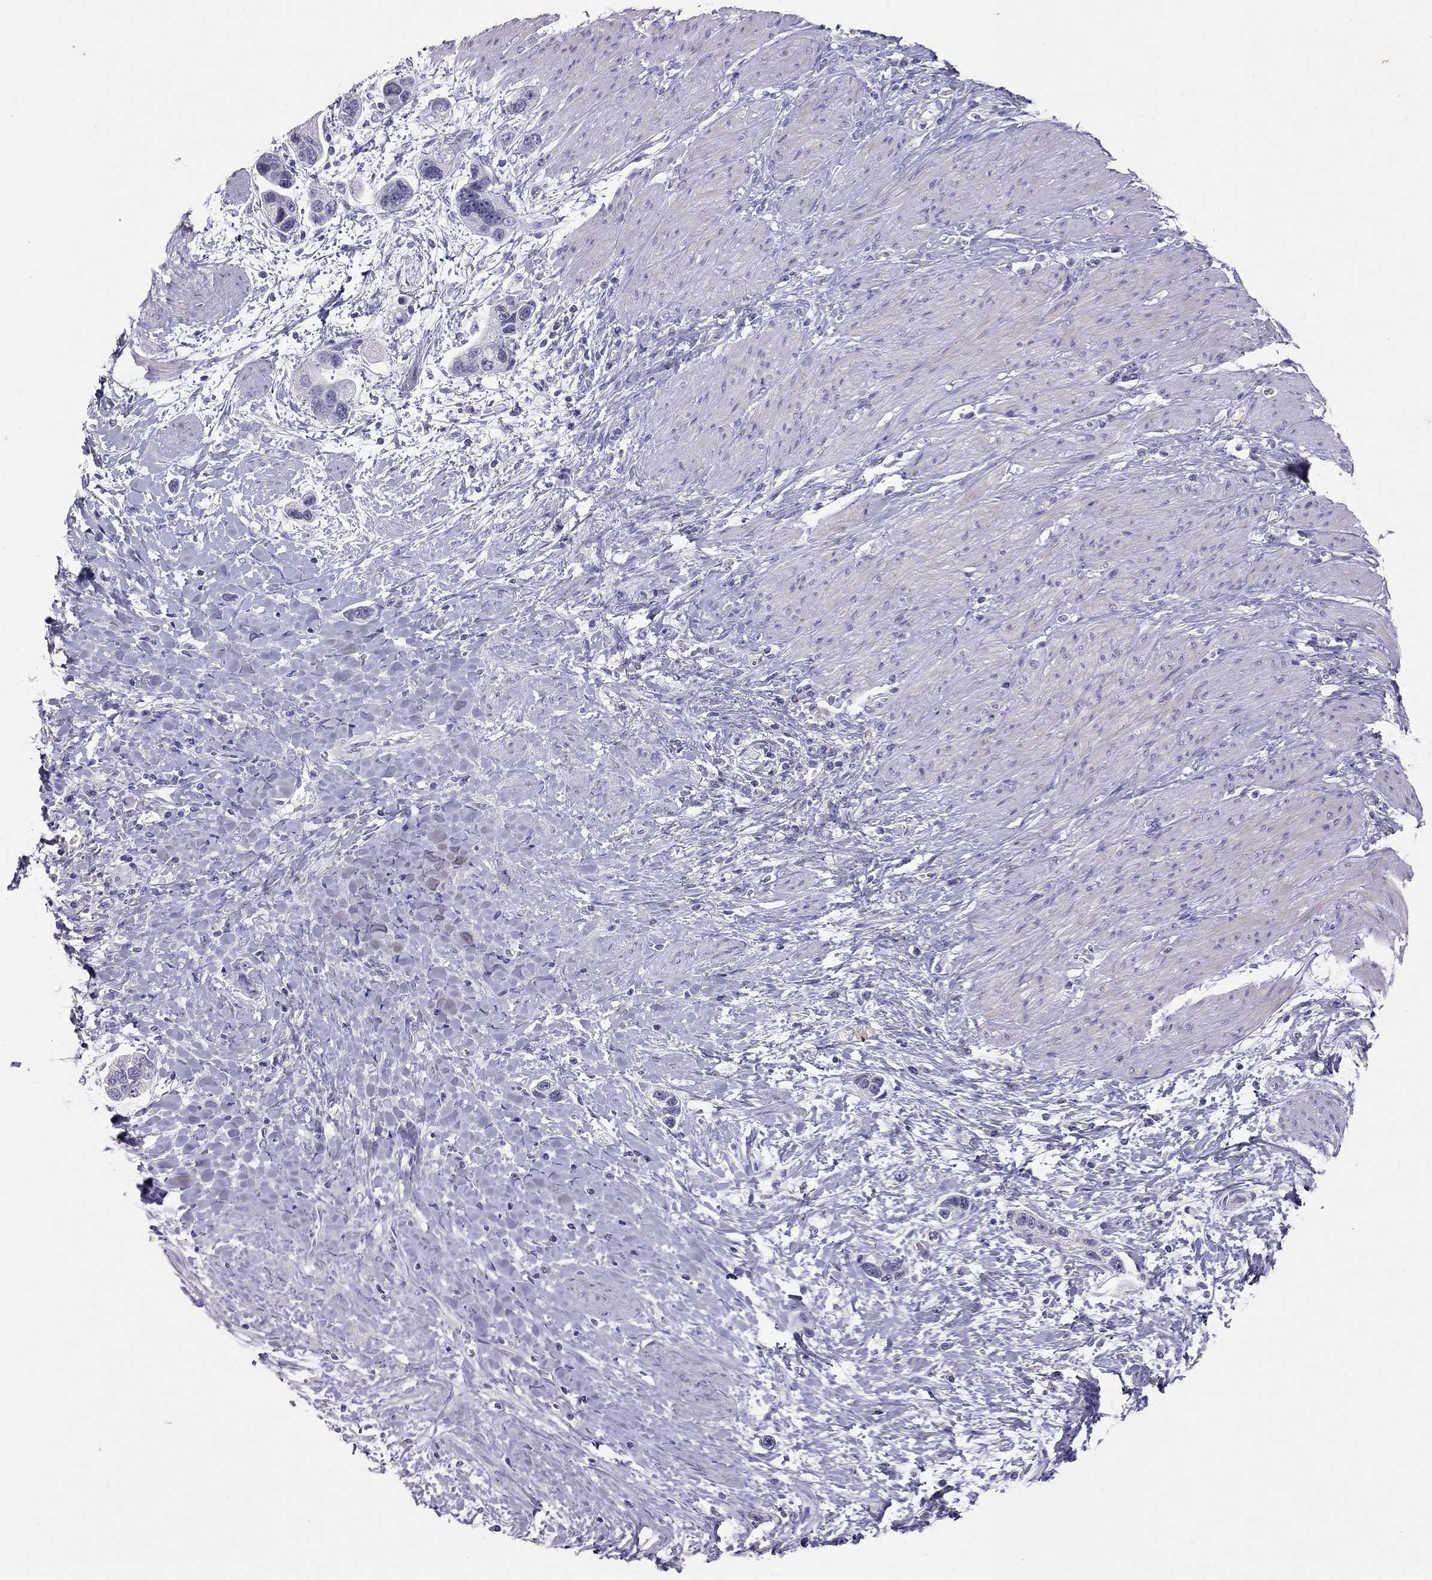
{"staining": {"intensity": "negative", "quantity": "none", "location": "none"}, "tissue": "stomach cancer", "cell_type": "Tumor cells", "image_type": "cancer", "snomed": [{"axis": "morphology", "description": "Adenocarcinoma, NOS"}, {"axis": "topography", "description": "Stomach, lower"}], "caption": "Immunohistochemistry (IHC) image of neoplastic tissue: human stomach cancer stained with DAB shows no significant protein staining in tumor cells.", "gene": "PSMB11", "patient": {"sex": "female", "age": 93}}